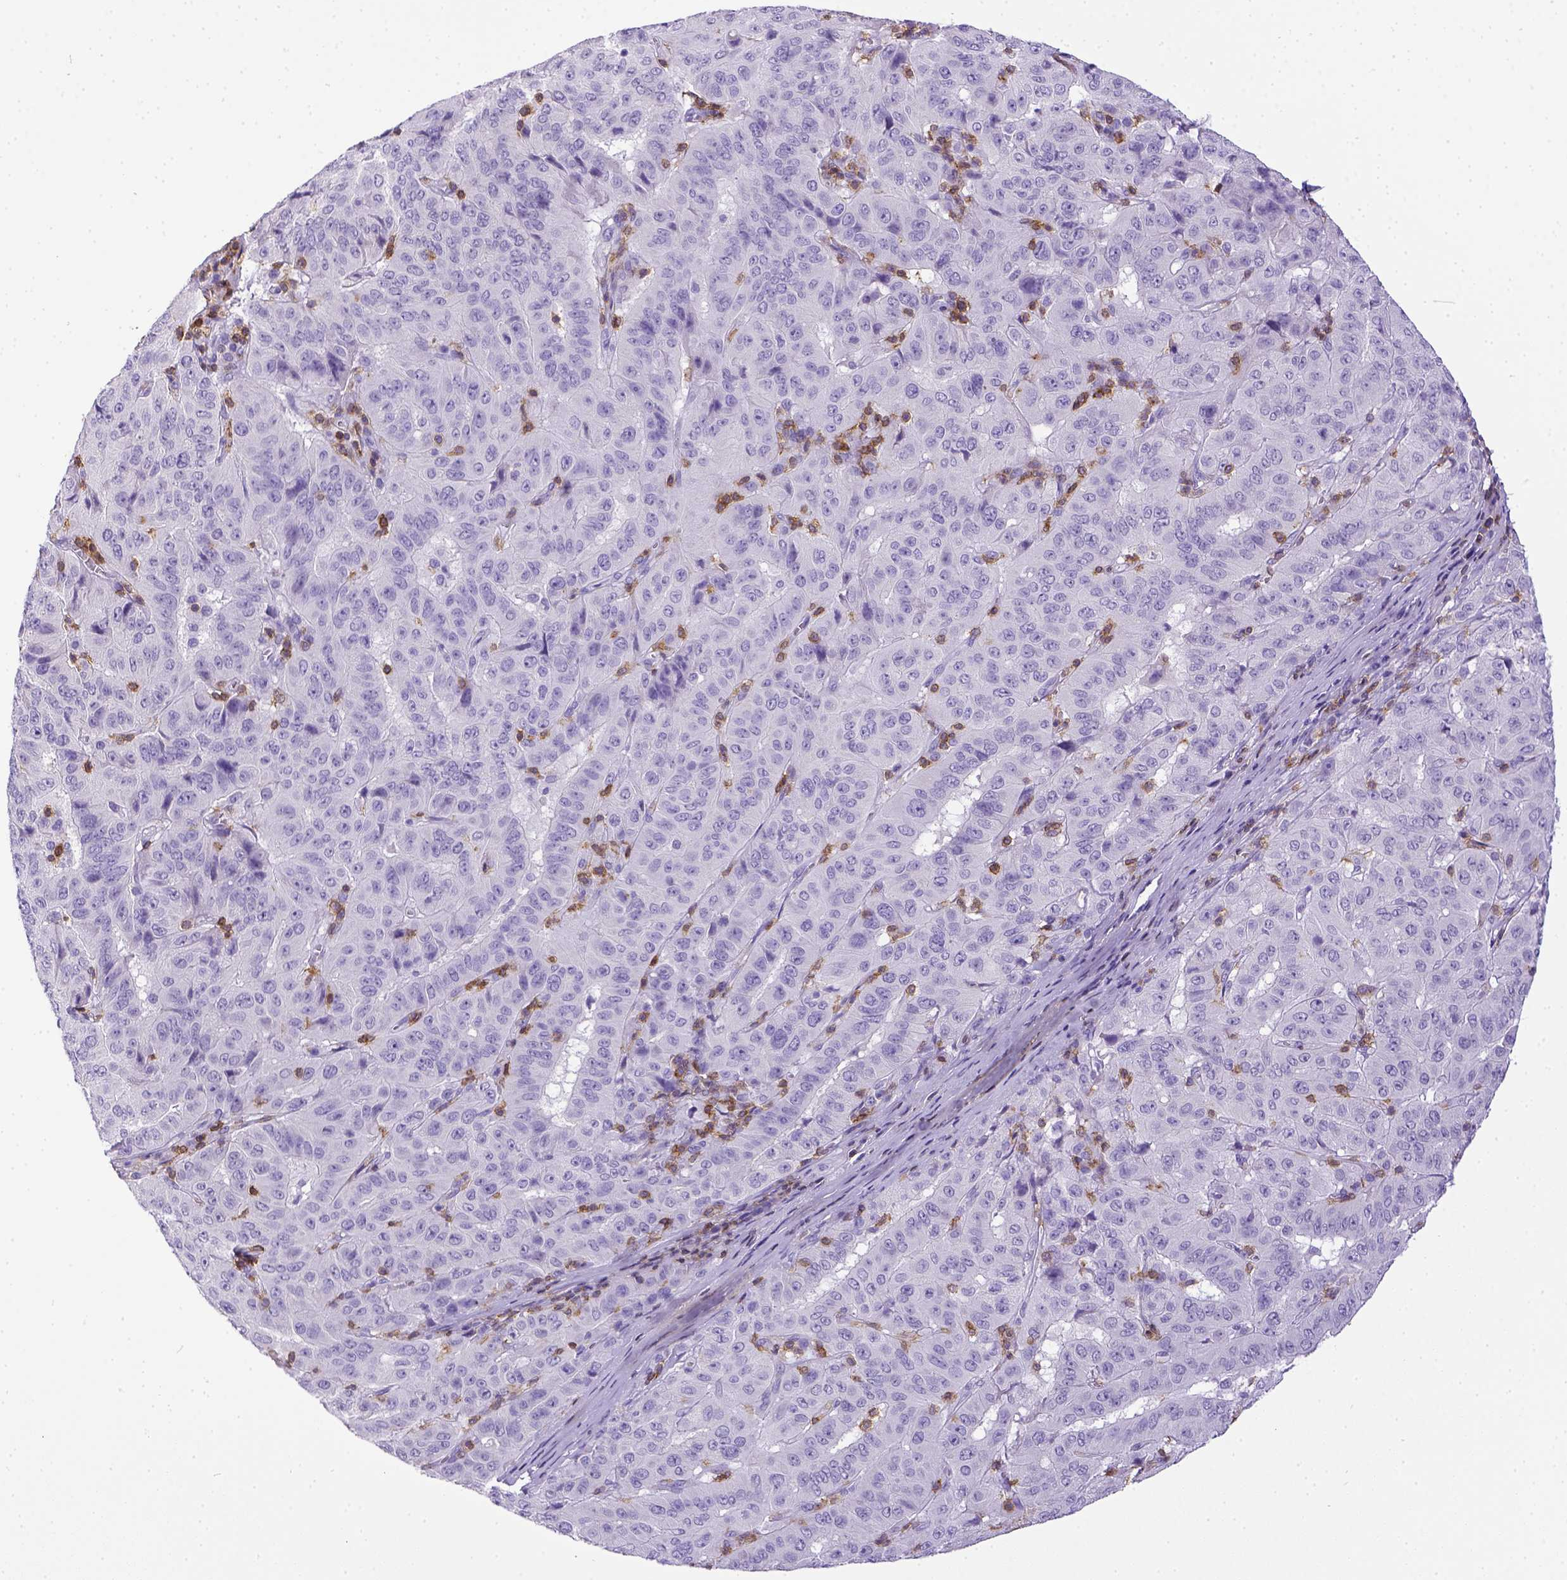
{"staining": {"intensity": "negative", "quantity": "none", "location": "none"}, "tissue": "pancreatic cancer", "cell_type": "Tumor cells", "image_type": "cancer", "snomed": [{"axis": "morphology", "description": "Adenocarcinoma, NOS"}, {"axis": "topography", "description": "Pancreas"}], "caption": "Tumor cells show no significant protein staining in pancreatic adenocarcinoma.", "gene": "CD3E", "patient": {"sex": "male", "age": 63}}